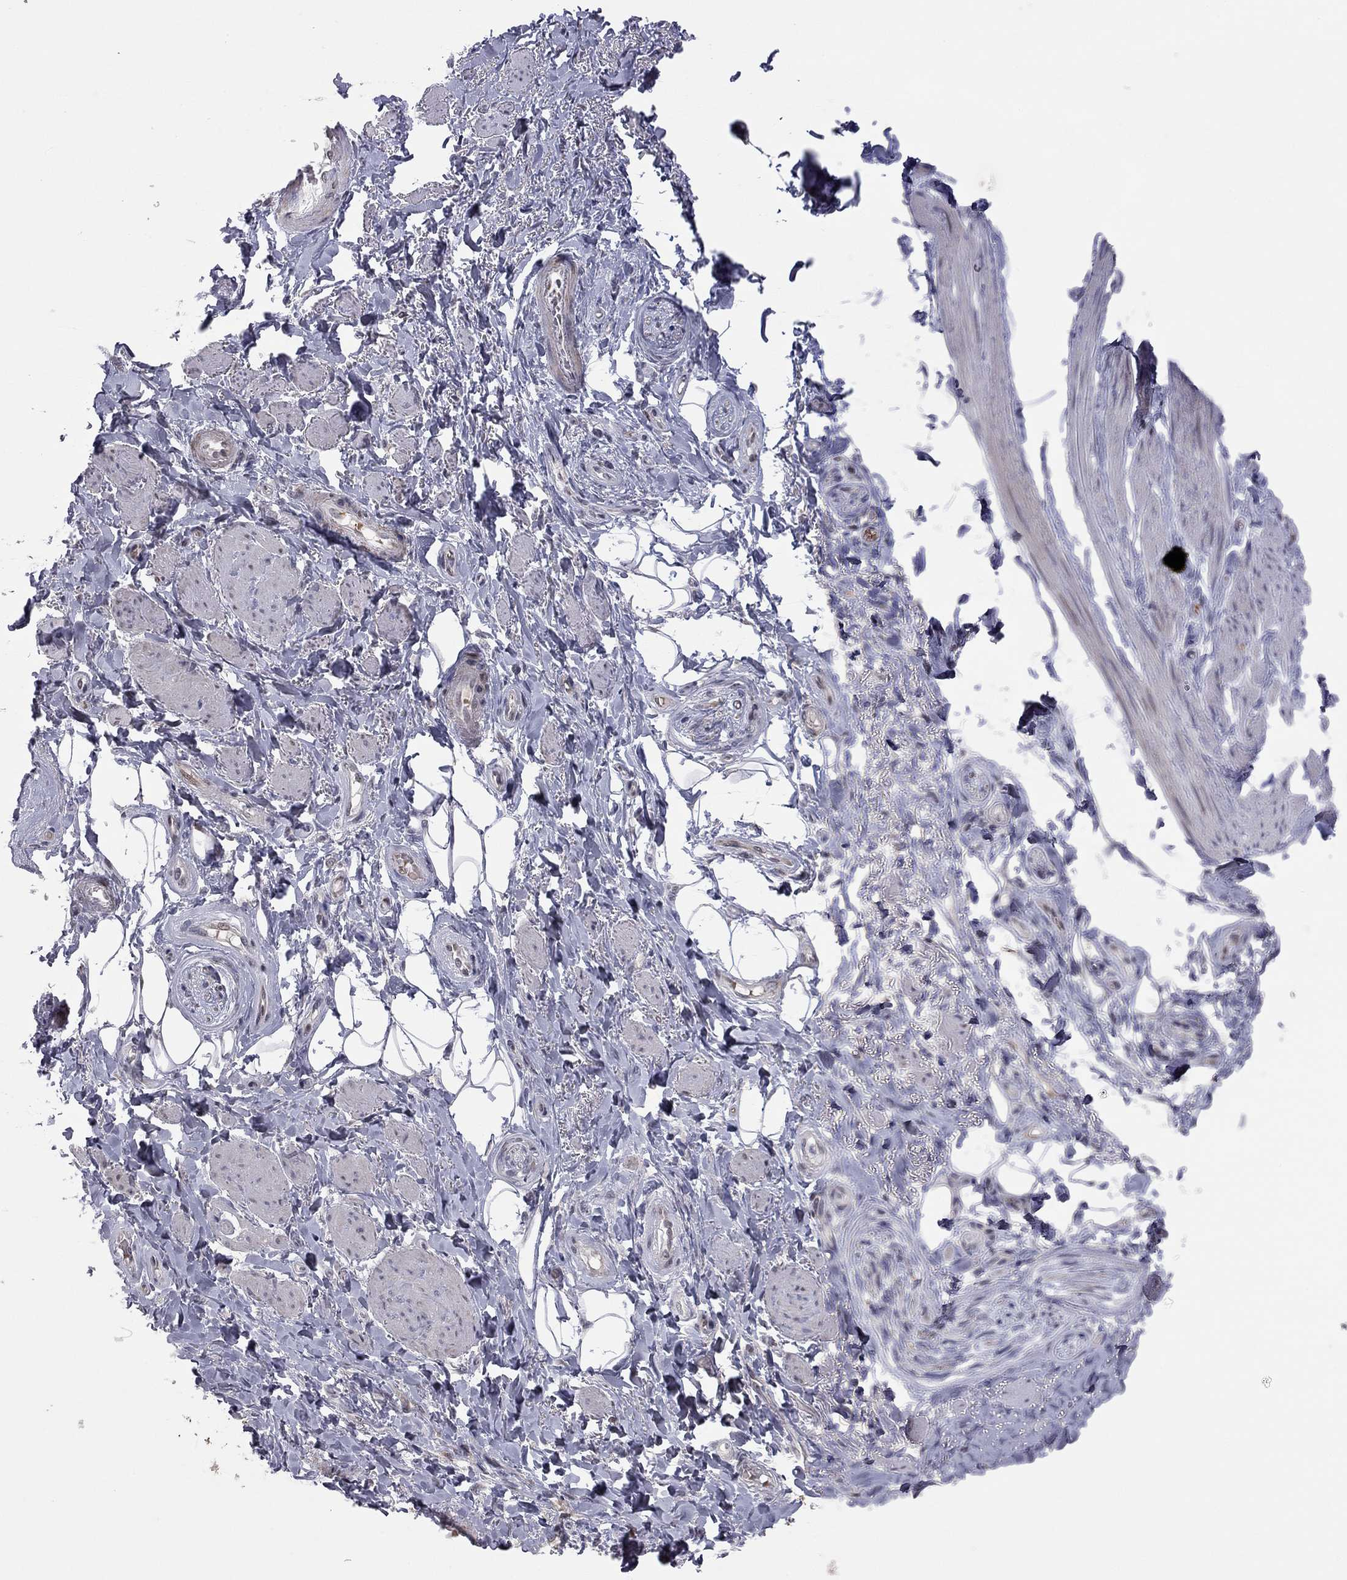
{"staining": {"intensity": "negative", "quantity": "none", "location": "none"}, "tissue": "adipose tissue", "cell_type": "Adipocytes", "image_type": "normal", "snomed": [{"axis": "morphology", "description": "Normal tissue, NOS"}, {"axis": "topography", "description": "Skeletal muscle"}, {"axis": "topography", "description": "Anal"}, {"axis": "topography", "description": "Peripheral nerve tissue"}], "caption": "Micrograph shows no significant protein expression in adipocytes of unremarkable adipose tissue.", "gene": "MC3R", "patient": {"sex": "male", "age": 53}}